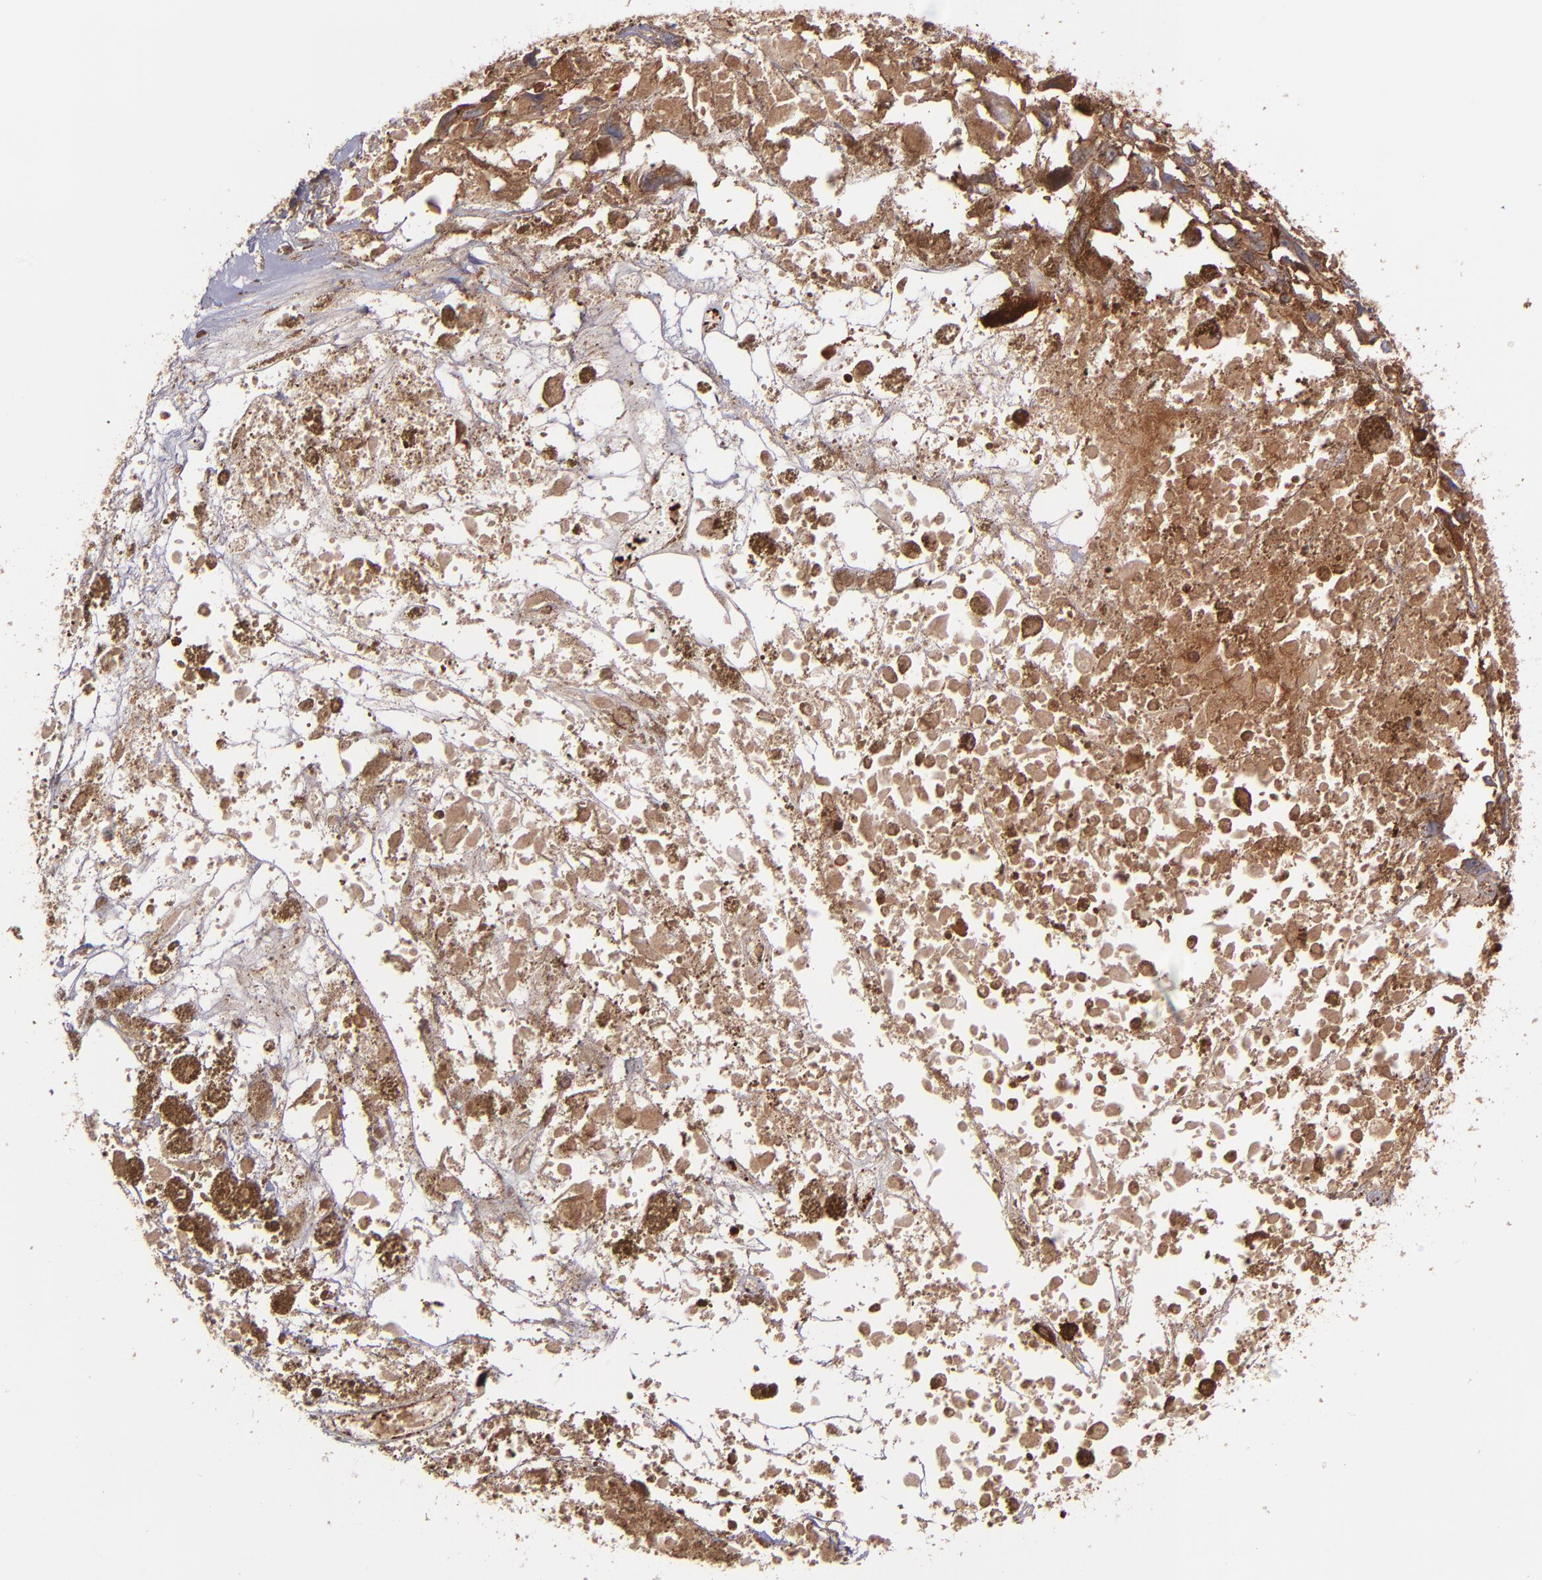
{"staining": {"intensity": "moderate", "quantity": ">75%", "location": "cytoplasmic/membranous"}, "tissue": "melanoma", "cell_type": "Tumor cells", "image_type": "cancer", "snomed": [{"axis": "morphology", "description": "Malignant melanoma, Metastatic site"}, {"axis": "topography", "description": "Lymph node"}], "caption": "Tumor cells display moderate cytoplasmic/membranous positivity in about >75% of cells in malignant melanoma (metastatic site). (Stains: DAB (3,3'-diaminobenzidine) in brown, nuclei in blue, Microscopy: brightfield microscopy at high magnification).", "gene": "VCL", "patient": {"sex": "male", "age": 59}}